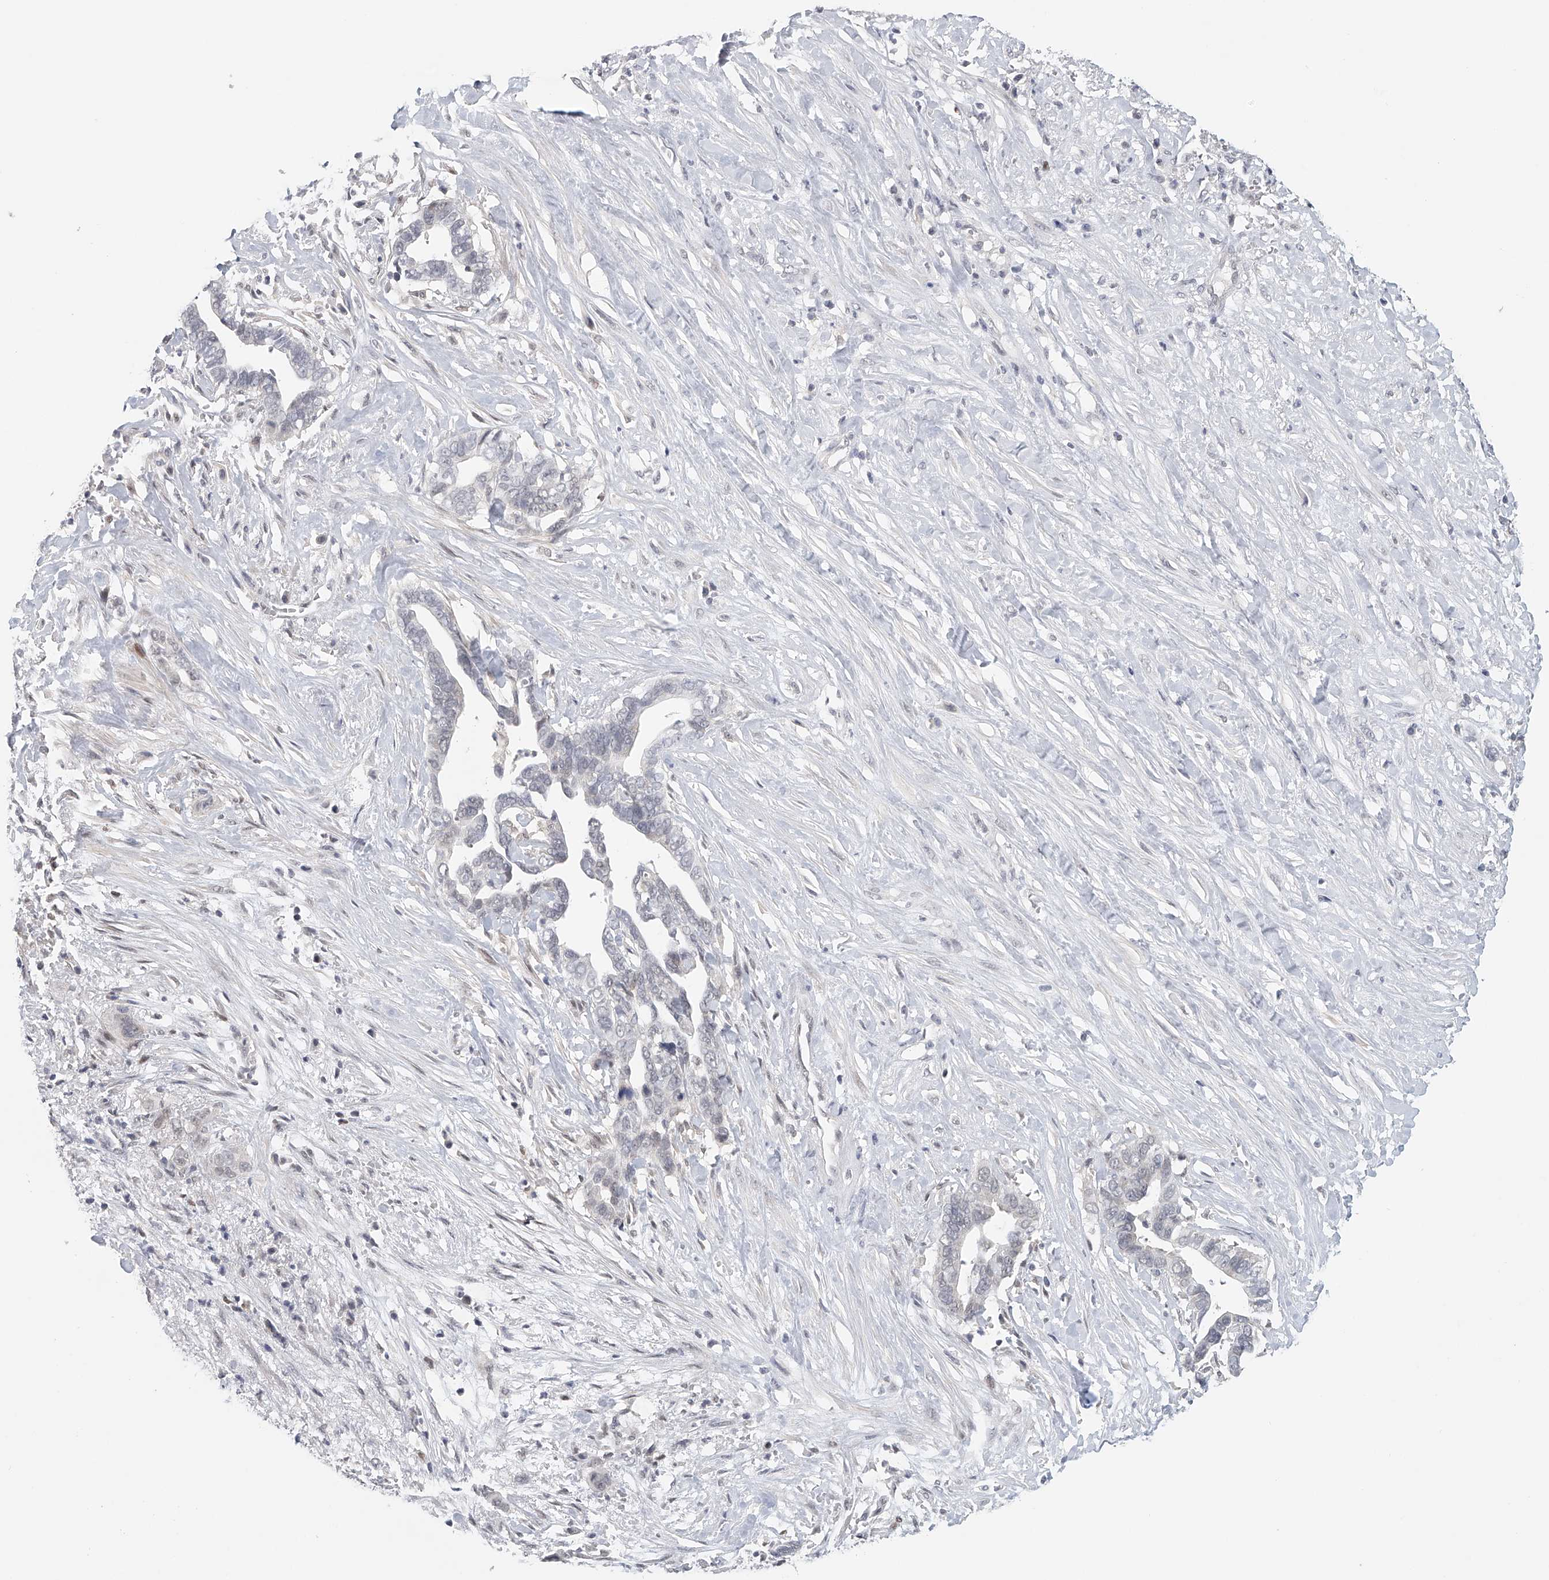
{"staining": {"intensity": "negative", "quantity": "none", "location": "none"}, "tissue": "liver cancer", "cell_type": "Tumor cells", "image_type": "cancer", "snomed": [{"axis": "morphology", "description": "Cholangiocarcinoma"}, {"axis": "topography", "description": "Liver"}], "caption": "The image displays no staining of tumor cells in liver cholangiocarcinoma. (DAB (3,3'-diaminobenzidine) IHC, high magnification).", "gene": "DDX43", "patient": {"sex": "female", "age": 79}}